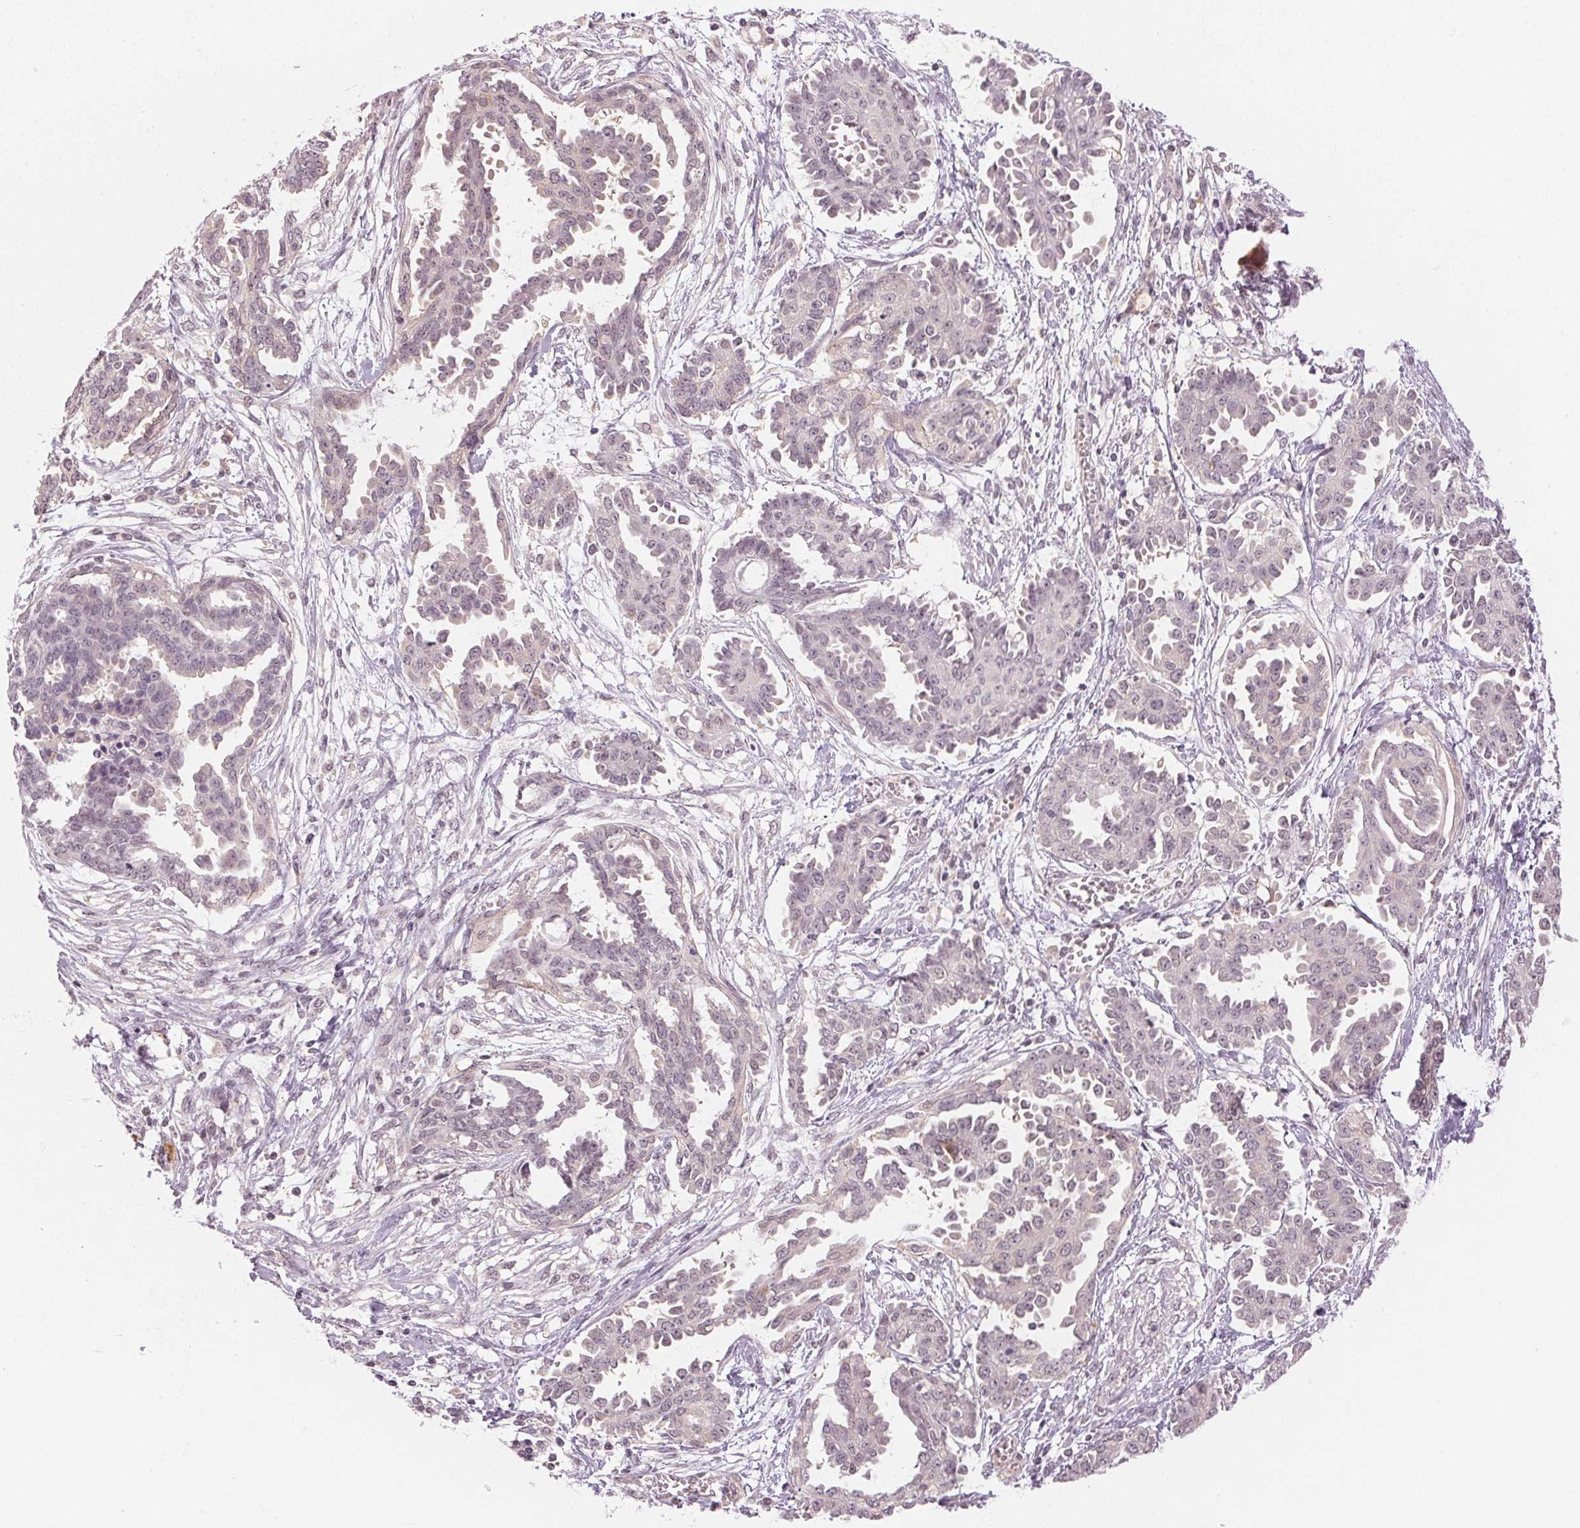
{"staining": {"intensity": "negative", "quantity": "none", "location": "none"}, "tissue": "ovarian cancer", "cell_type": "Tumor cells", "image_type": "cancer", "snomed": [{"axis": "morphology", "description": "Cystadenocarcinoma, serous, NOS"}, {"axis": "topography", "description": "Ovary"}], "caption": "DAB (3,3'-diaminobenzidine) immunohistochemical staining of ovarian cancer exhibits no significant positivity in tumor cells.", "gene": "KPRP", "patient": {"sex": "female", "age": 71}}